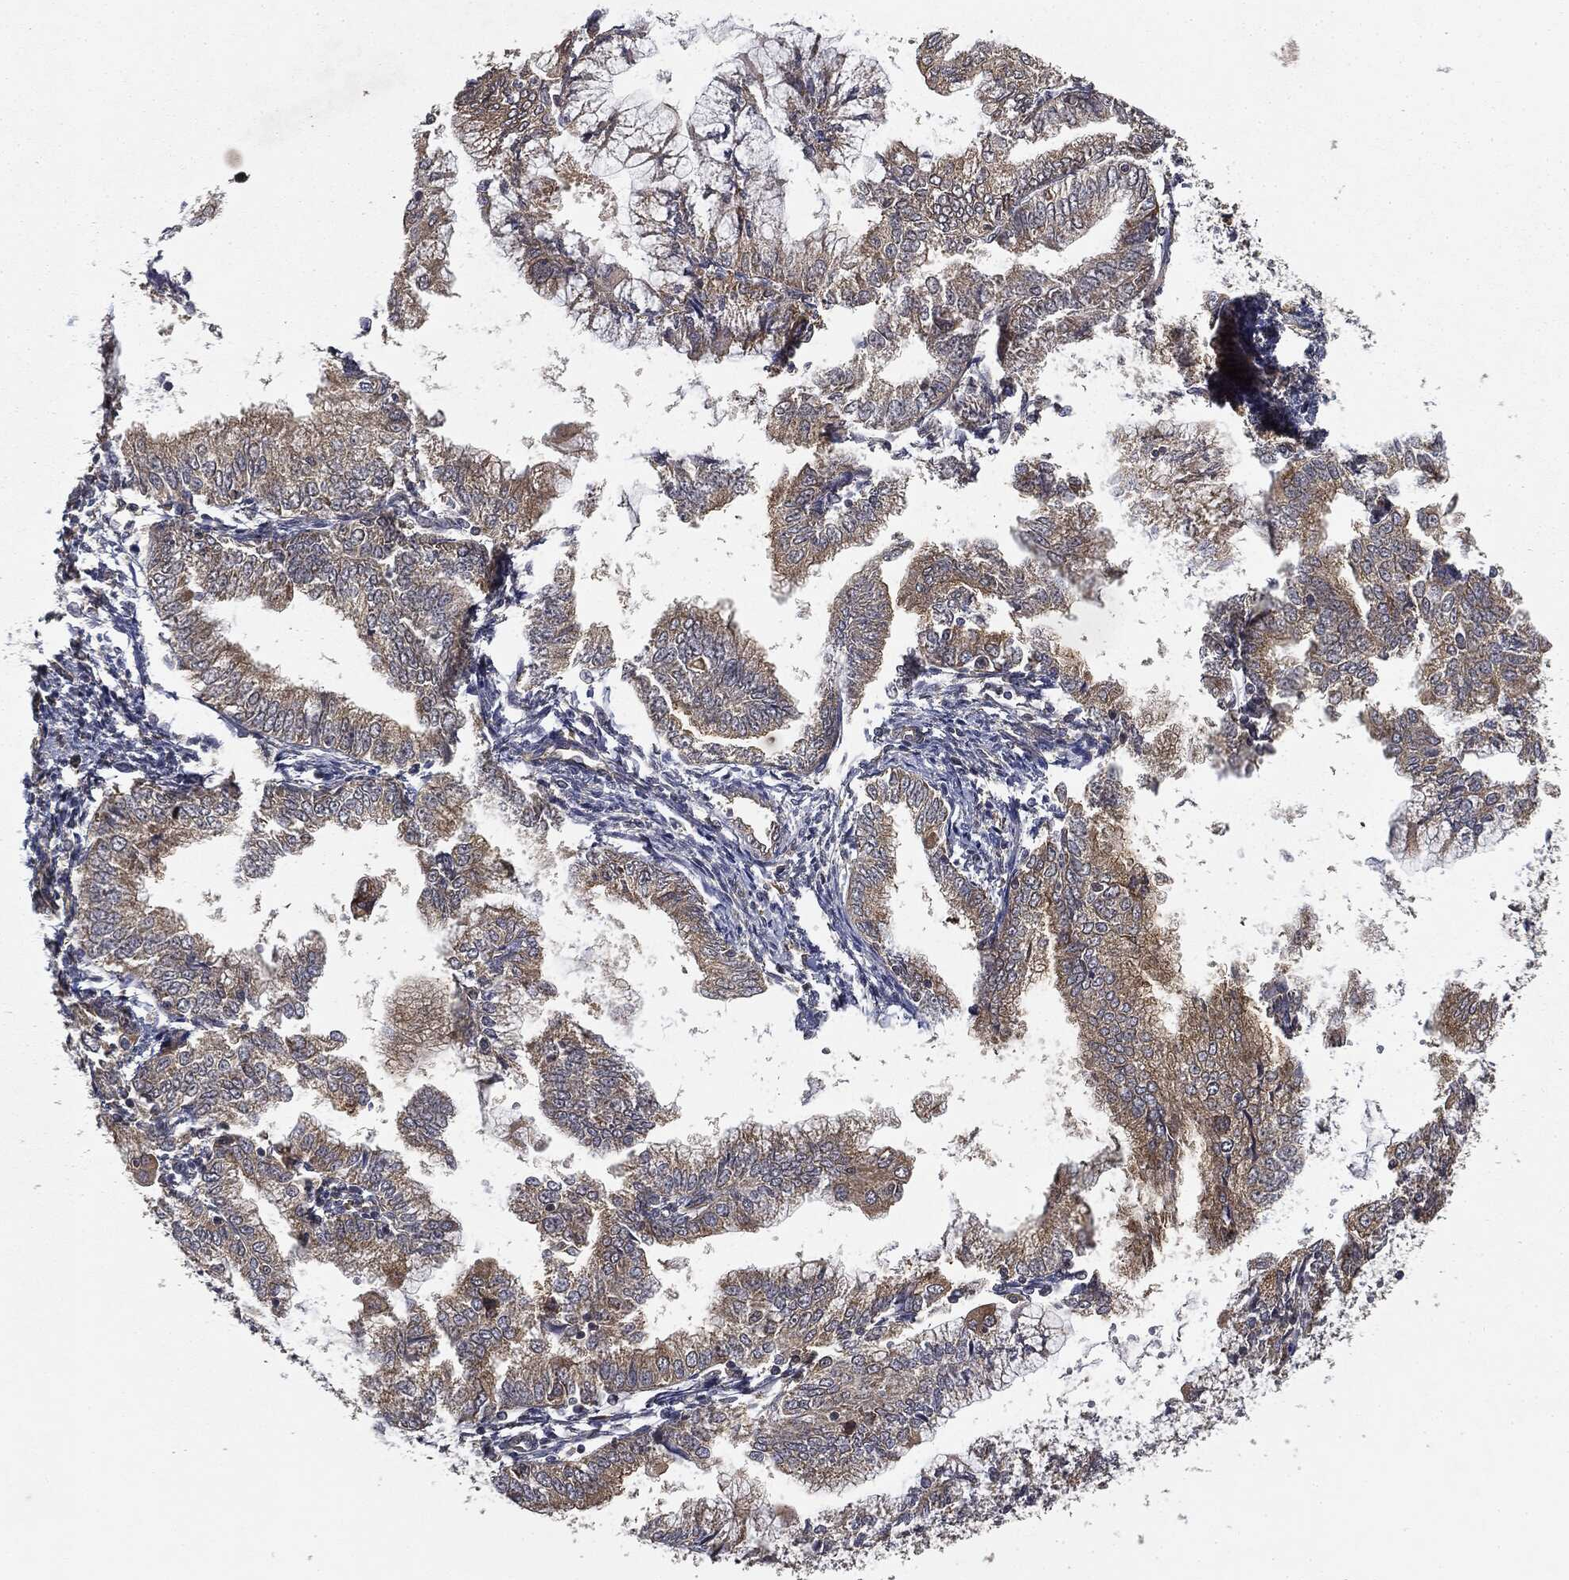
{"staining": {"intensity": "moderate", "quantity": "<25%", "location": "cytoplasmic/membranous"}, "tissue": "endometrial cancer", "cell_type": "Tumor cells", "image_type": "cancer", "snomed": [{"axis": "morphology", "description": "Adenocarcinoma, NOS"}, {"axis": "topography", "description": "Endometrium"}], "caption": "Adenocarcinoma (endometrial) stained for a protein (brown) displays moderate cytoplasmic/membranous positive staining in approximately <25% of tumor cells.", "gene": "MIER2", "patient": {"sex": "female", "age": 56}}